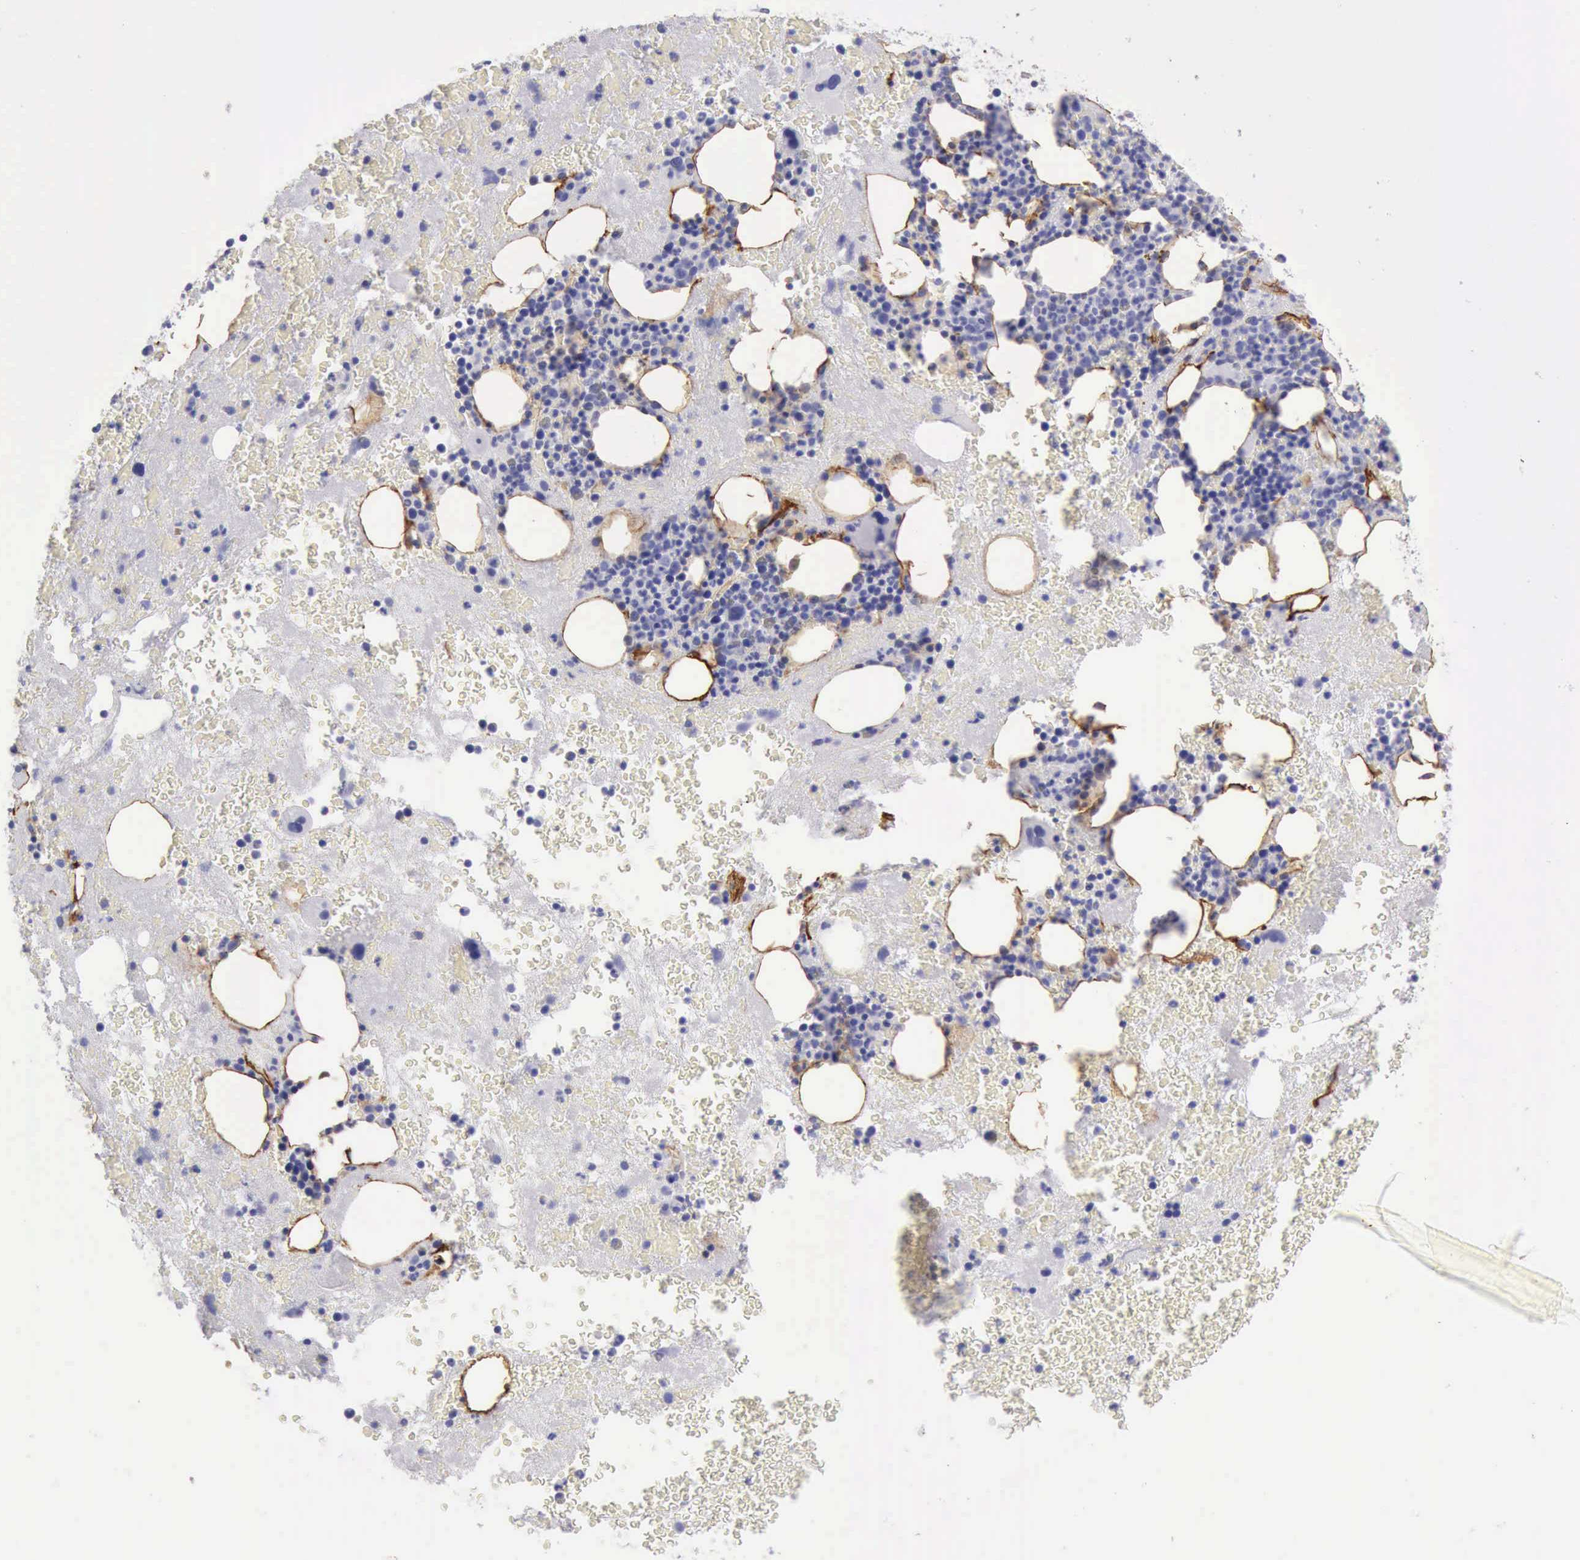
{"staining": {"intensity": "negative", "quantity": "none", "location": "none"}, "tissue": "bone marrow", "cell_type": "Hematopoietic cells", "image_type": "normal", "snomed": [{"axis": "morphology", "description": "Normal tissue, NOS"}, {"axis": "topography", "description": "Bone marrow"}], "caption": "The immunohistochemistry (IHC) histopathology image has no significant positivity in hematopoietic cells of bone marrow. (IHC, brightfield microscopy, high magnification).", "gene": "AOC3", "patient": {"sex": "male", "age": 76}}